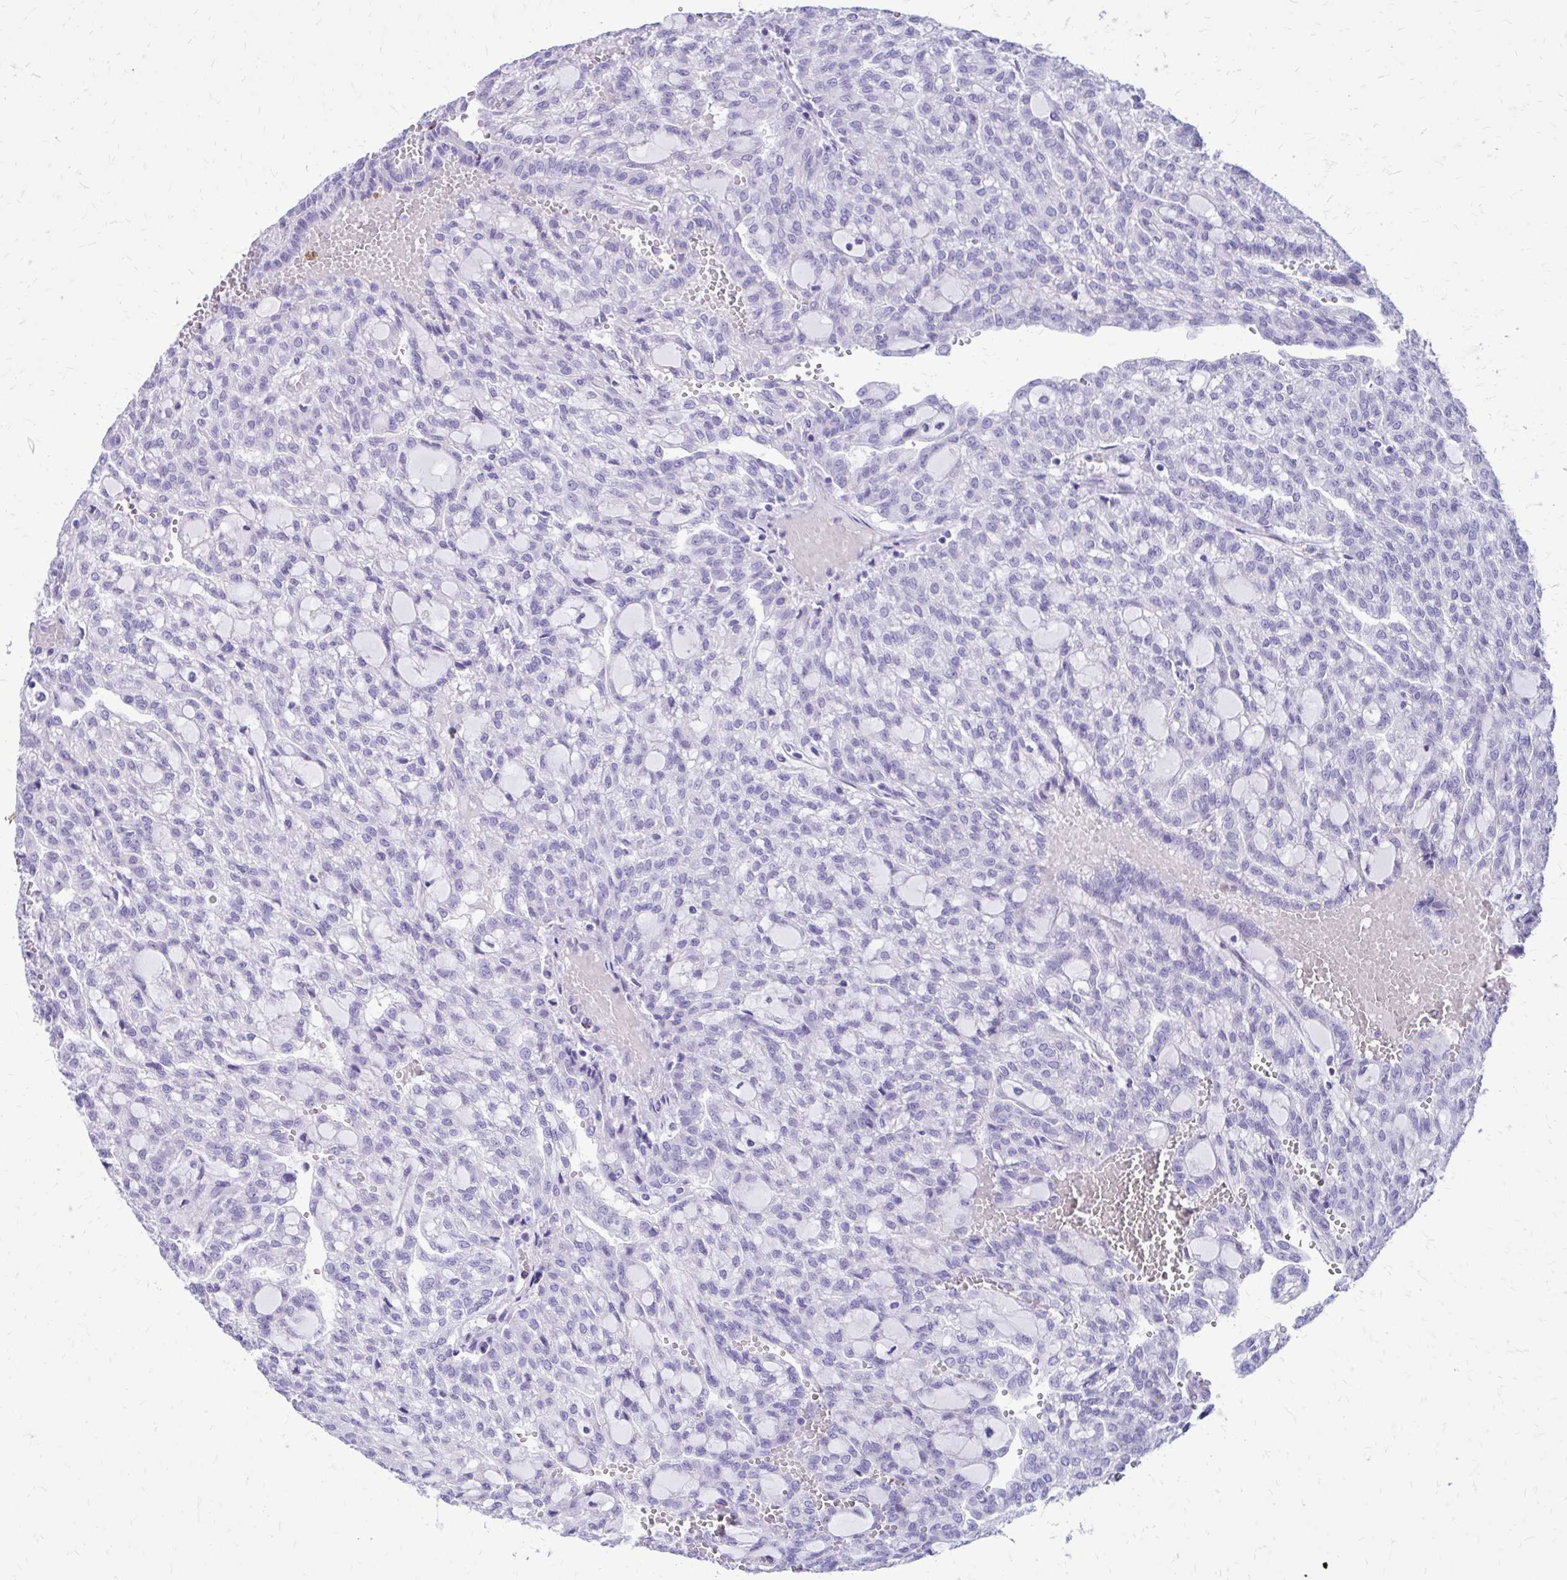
{"staining": {"intensity": "negative", "quantity": "none", "location": "none"}, "tissue": "renal cancer", "cell_type": "Tumor cells", "image_type": "cancer", "snomed": [{"axis": "morphology", "description": "Adenocarcinoma, NOS"}, {"axis": "topography", "description": "Kidney"}], "caption": "High power microscopy photomicrograph of an immunohistochemistry histopathology image of renal adenocarcinoma, revealing no significant staining in tumor cells. The staining was performed using DAB to visualize the protein expression in brown, while the nuclei were stained in blue with hematoxylin (Magnification: 20x).", "gene": "SATL1", "patient": {"sex": "male", "age": 63}}